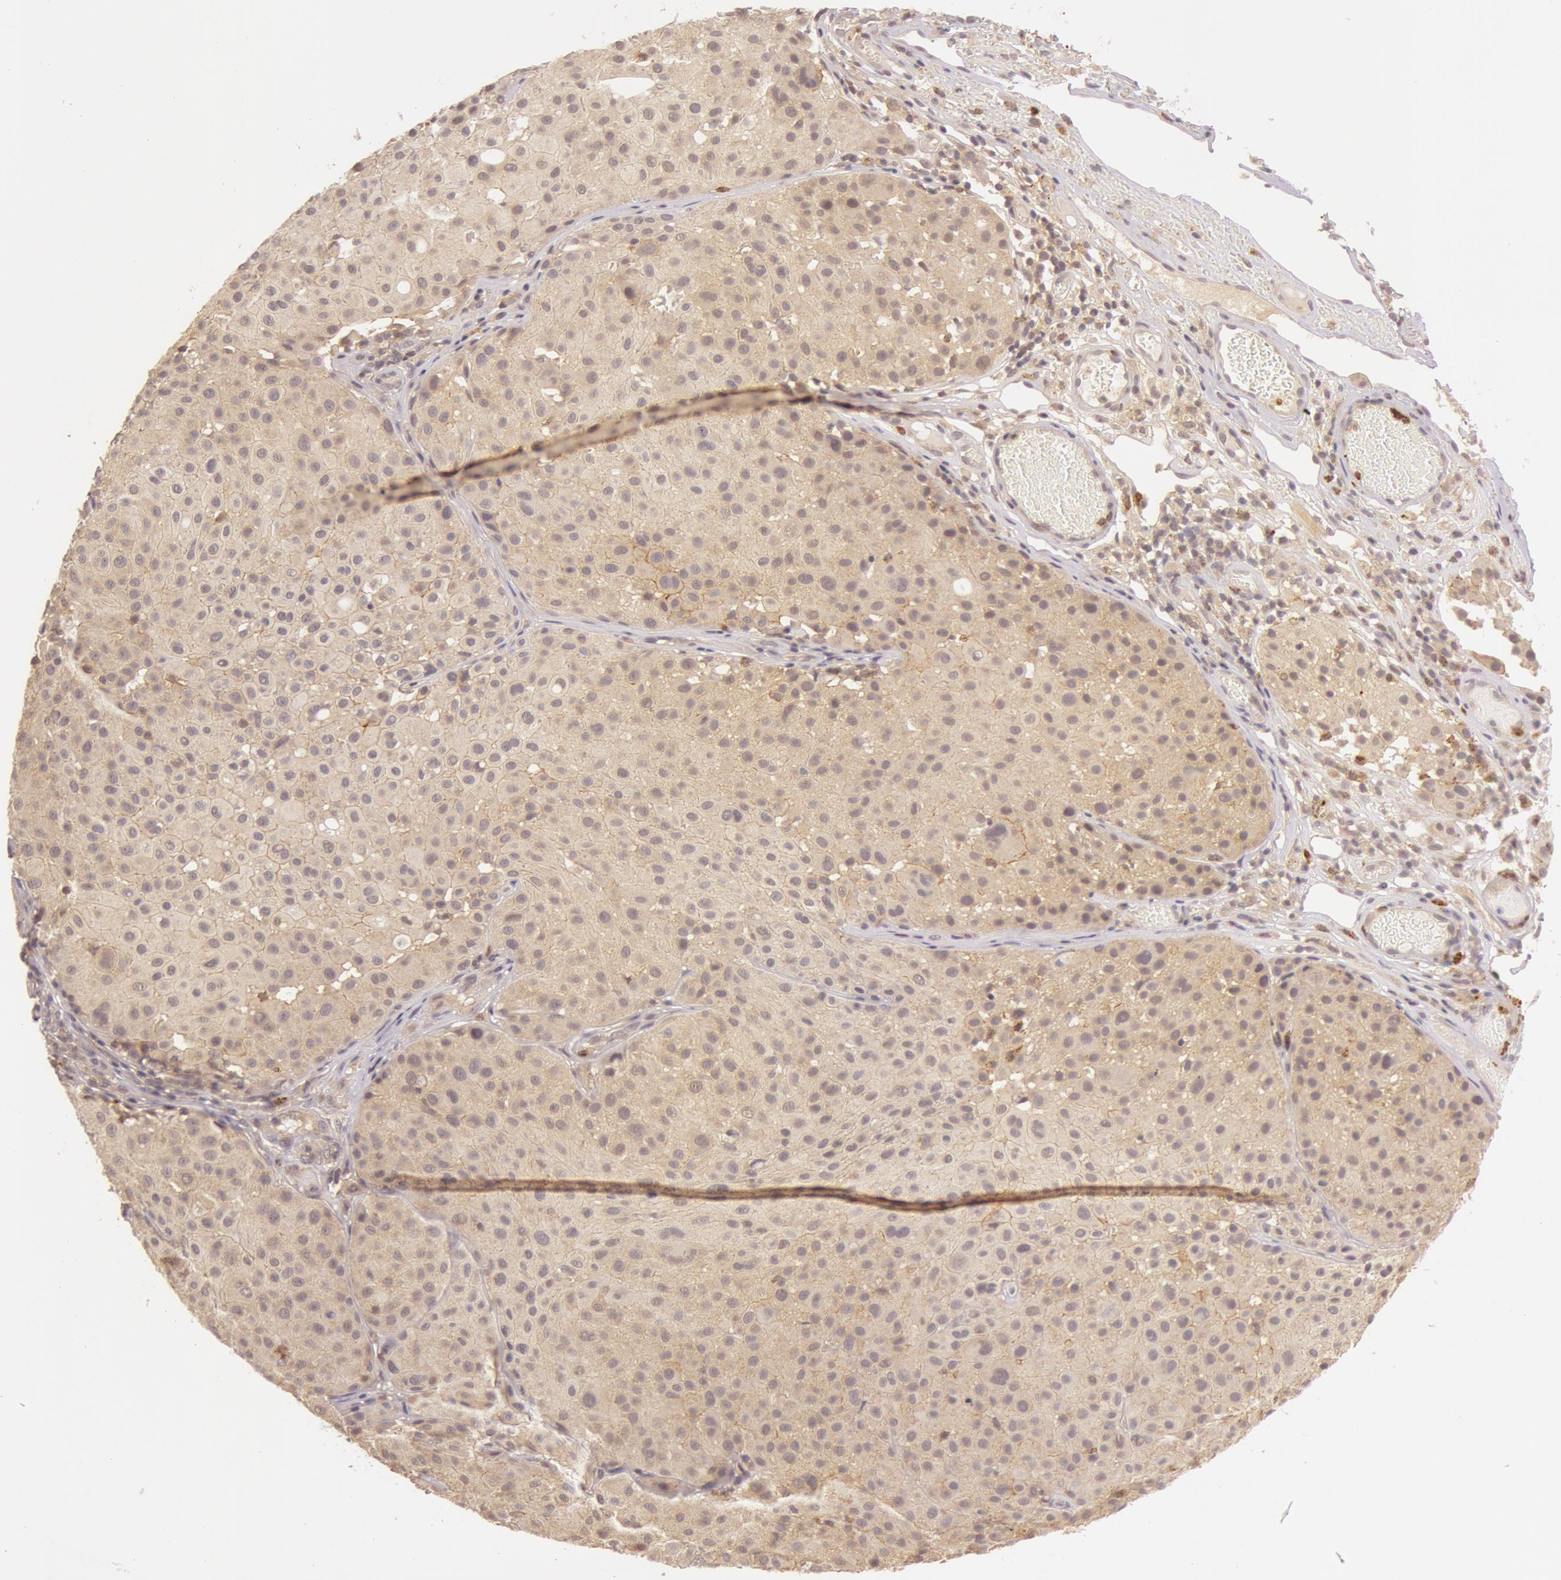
{"staining": {"intensity": "weak", "quantity": ">75%", "location": "cytoplasmic/membranous"}, "tissue": "melanoma", "cell_type": "Tumor cells", "image_type": "cancer", "snomed": [{"axis": "morphology", "description": "Malignant melanoma, NOS"}, {"axis": "topography", "description": "Skin"}], "caption": "About >75% of tumor cells in malignant melanoma demonstrate weak cytoplasmic/membranous protein positivity as visualized by brown immunohistochemical staining.", "gene": "ATG2B", "patient": {"sex": "male", "age": 36}}